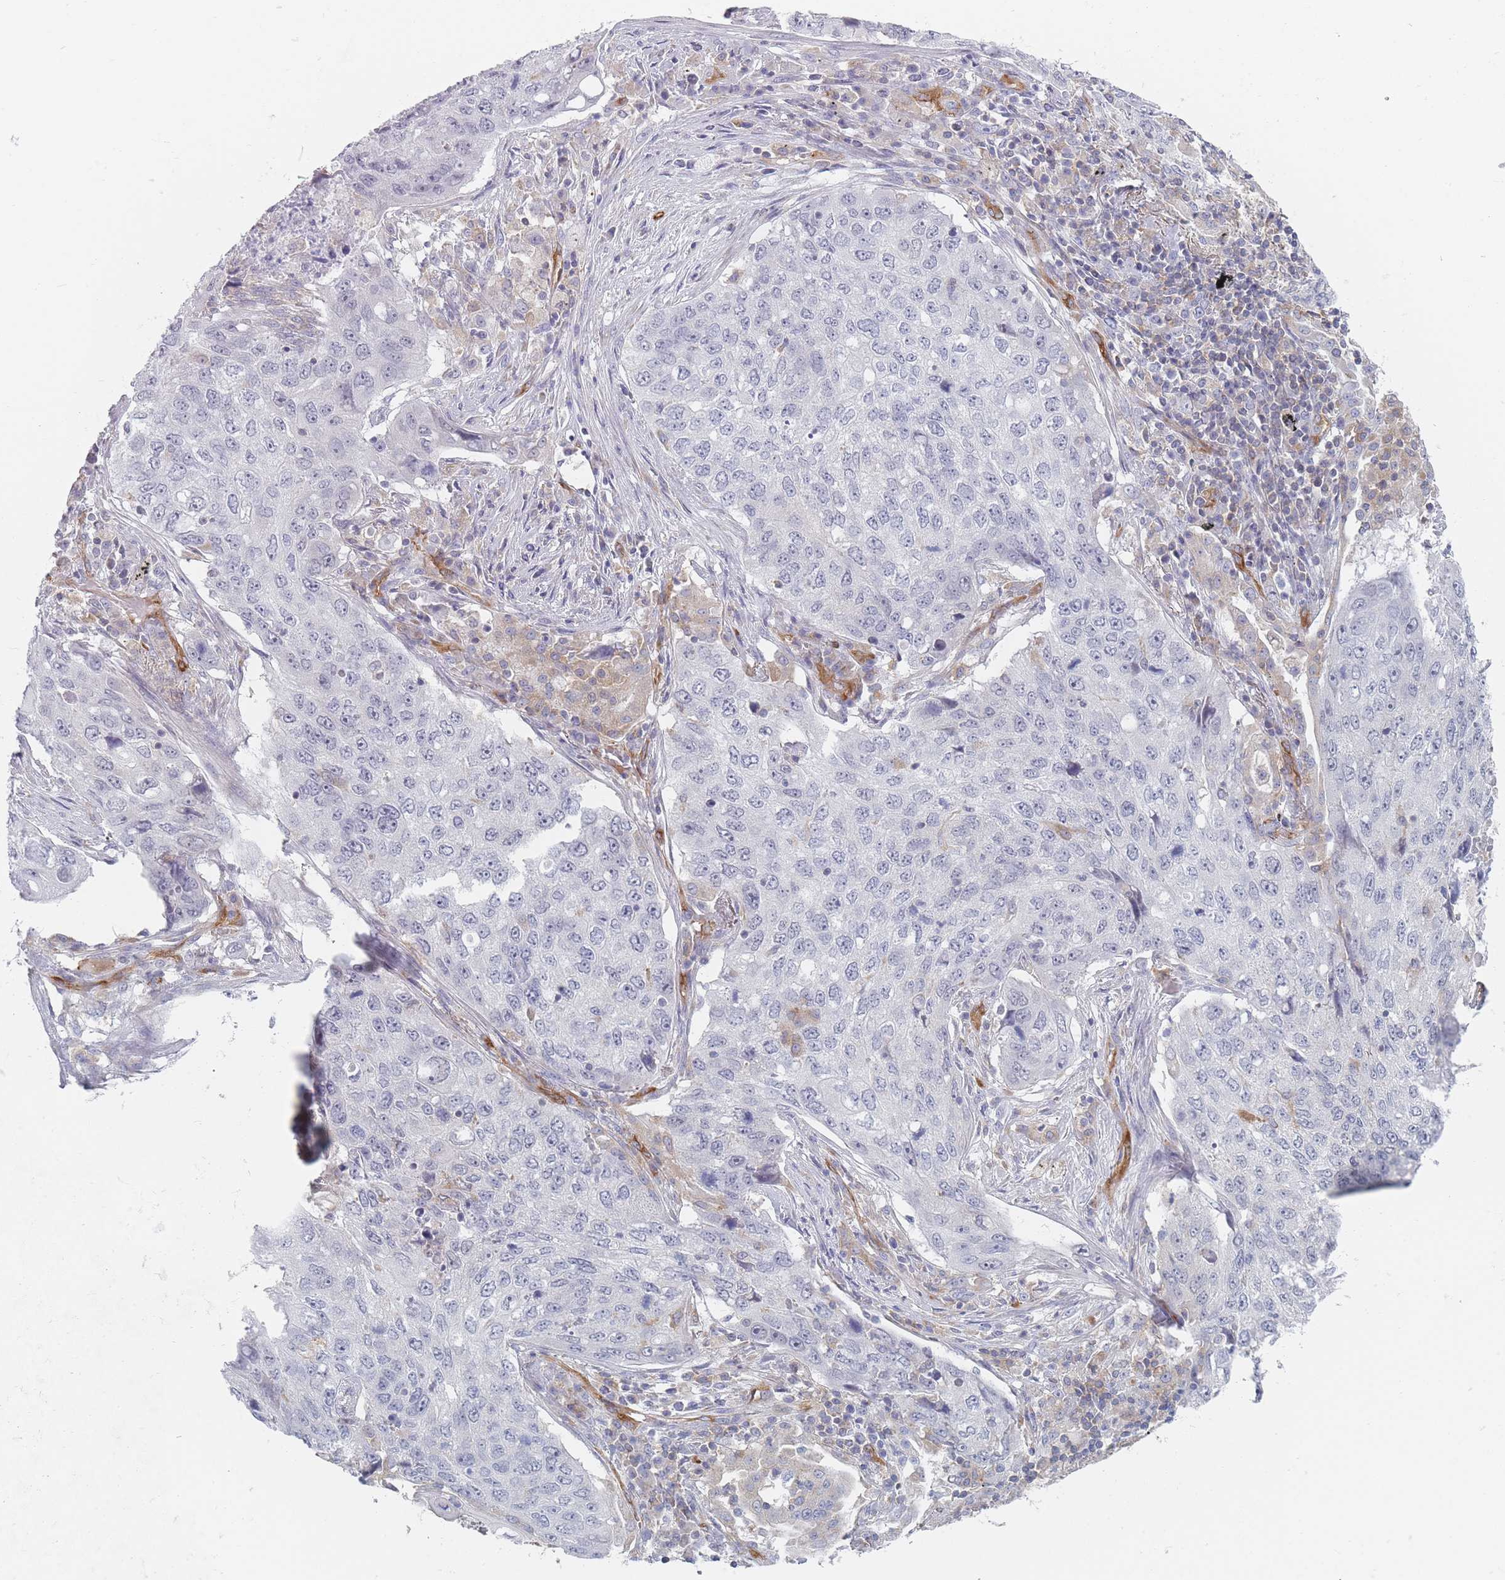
{"staining": {"intensity": "negative", "quantity": "none", "location": "none"}, "tissue": "lung cancer", "cell_type": "Tumor cells", "image_type": "cancer", "snomed": [{"axis": "morphology", "description": "Squamous cell carcinoma, NOS"}, {"axis": "topography", "description": "Lung"}], "caption": "Immunohistochemistry (IHC) micrograph of neoplastic tissue: lung squamous cell carcinoma stained with DAB shows no significant protein staining in tumor cells.", "gene": "MAP1S", "patient": {"sex": "female", "age": 63}}